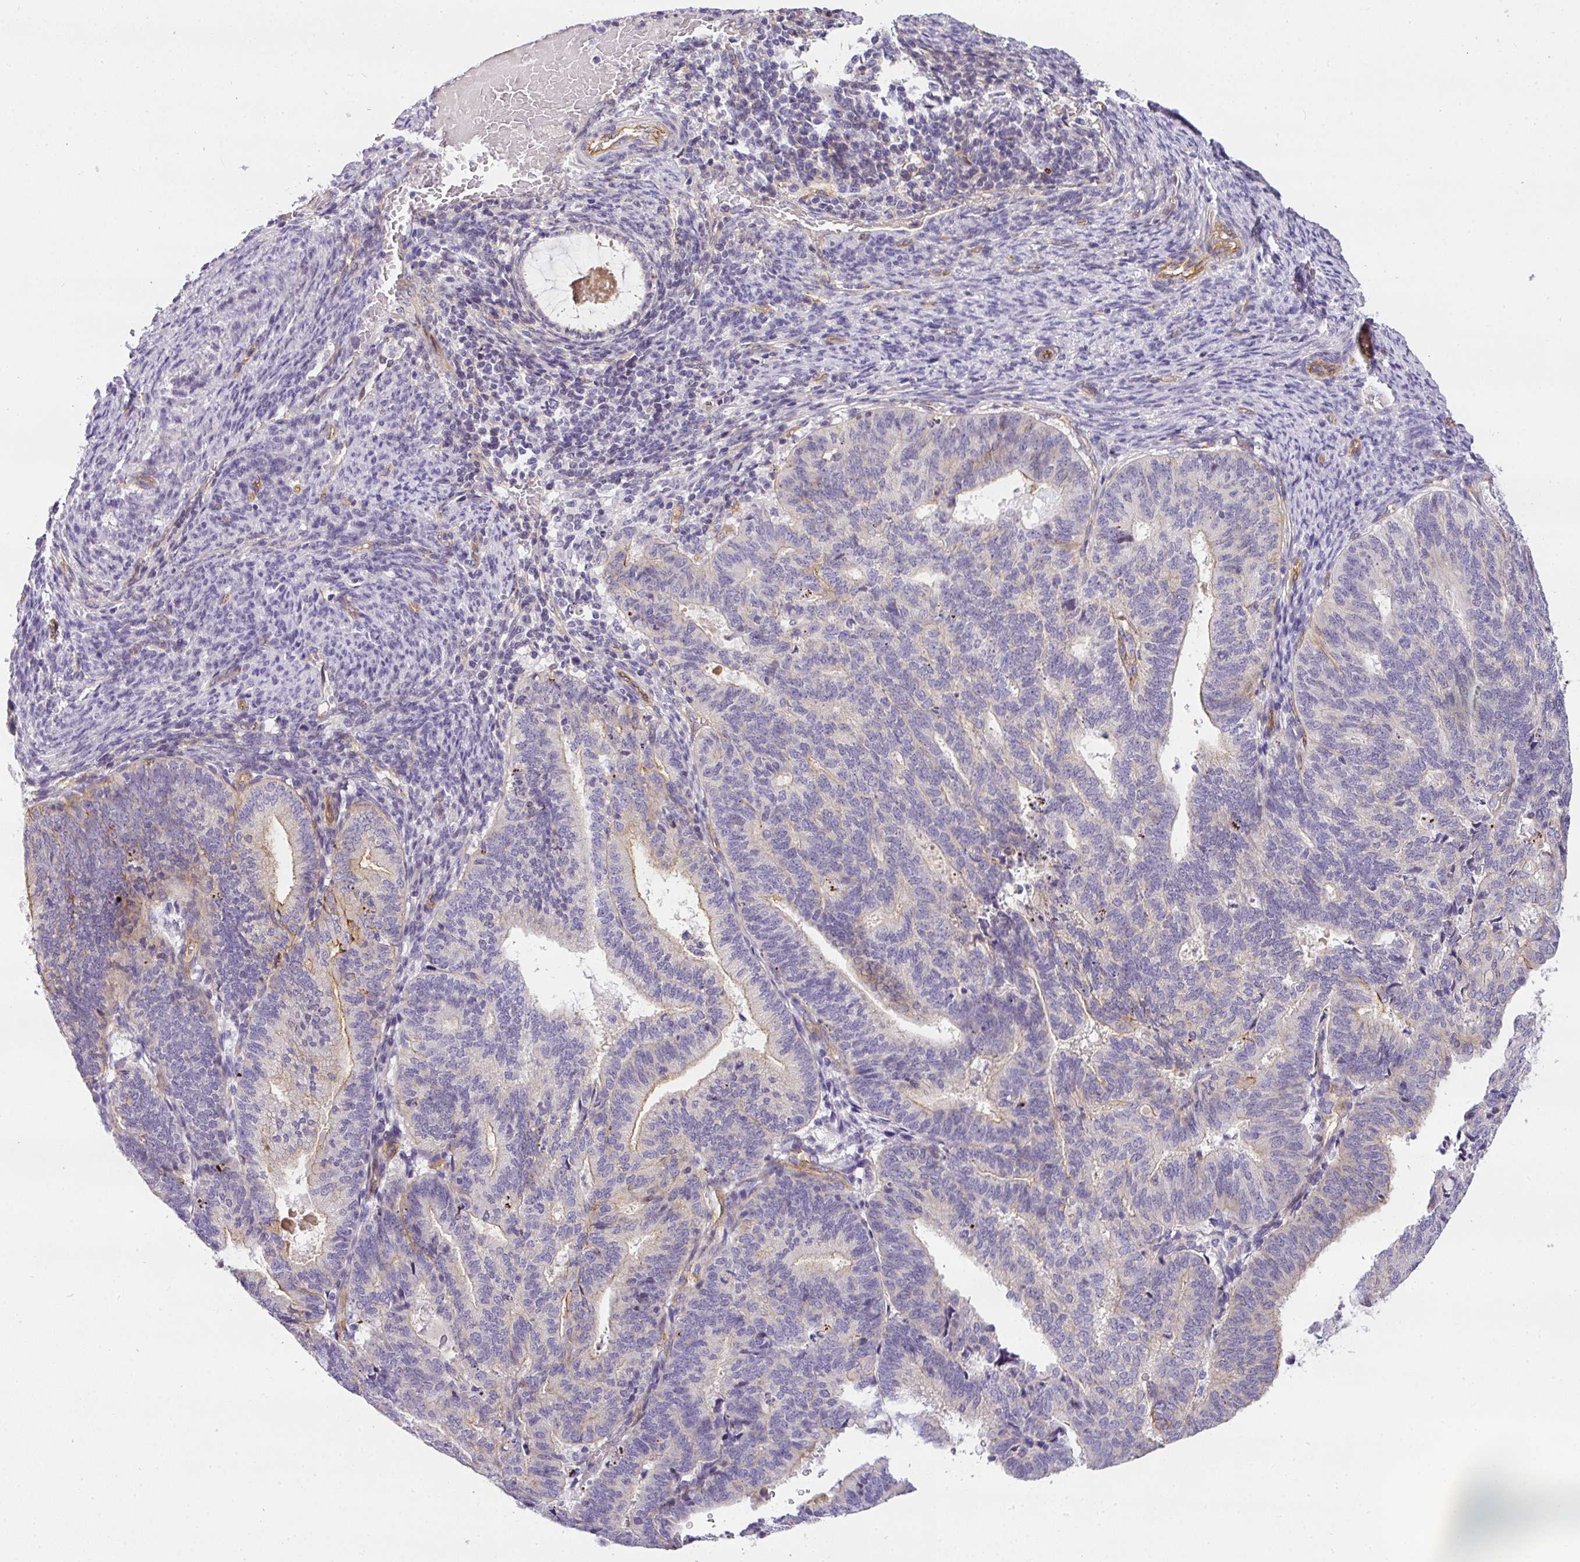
{"staining": {"intensity": "weak", "quantity": "<25%", "location": "cytoplasmic/membranous"}, "tissue": "endometrial cancer", "cell_type": "Tumor cells", "image_type": "cancer", "snomed": [{"axis": "morphology", "description": "Adenocarcinoma, NOS"}, {"axis": "topography", "description": "Endometrium"}], "caption": "Immunohistochemistry image of endometrial cancer (adenocarcinoma) stained for a protein (brown), which exhibits no positivity in tumor cells. (Stains: DAB immunohistochemistry (IHC) with hematoxylin counter stain, Microscopy: brightfield microscopy at high magnification).", "gene": "OR11H4", "patient": {"sex": "female", "age": 70}}